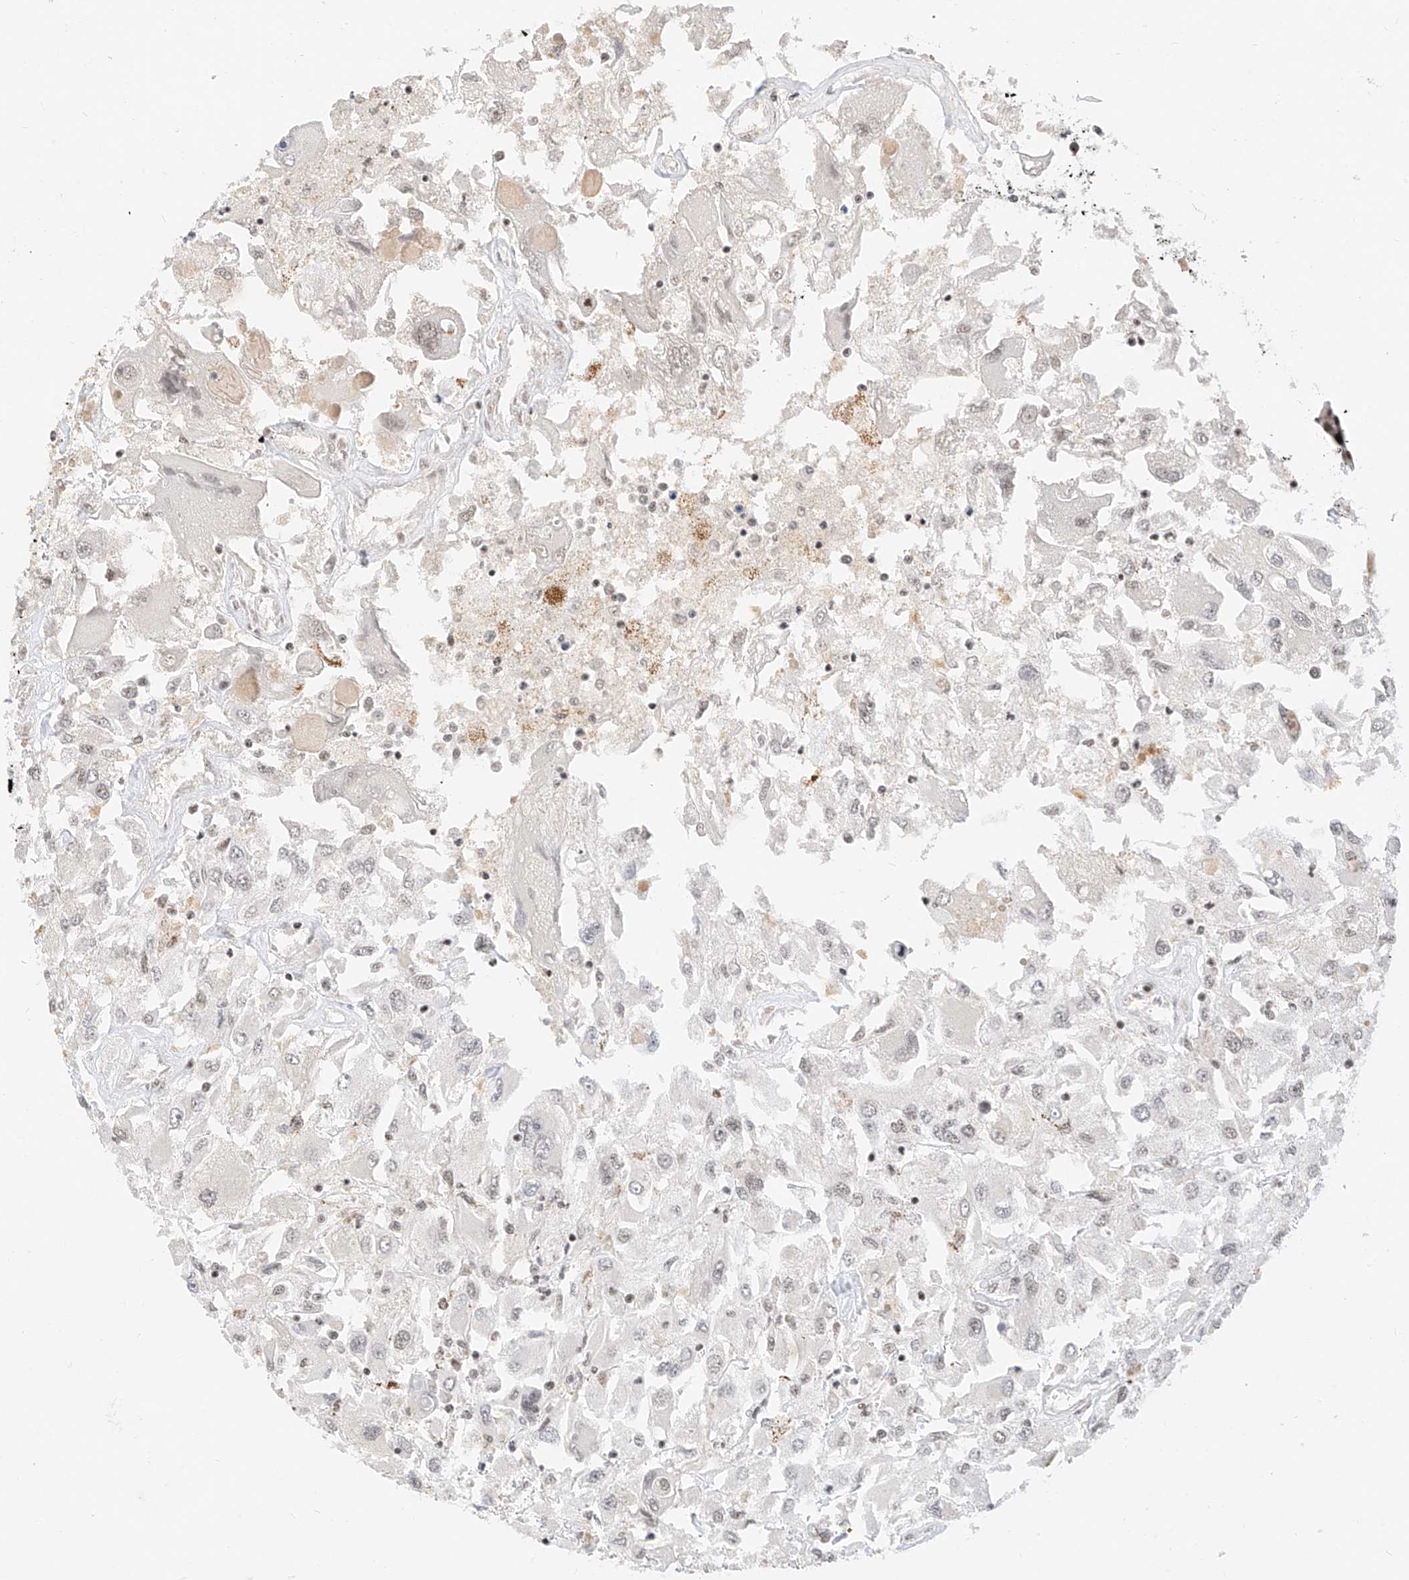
{"staining": {"intensity": "weak", "quantity": "<25%", "location": "nuclear"}, "tissue": "renal cancer", "cell_type": "Tumor cells", "image_type": "cancer", "snomed": [{"axis": "morphology", "description": "Adenocarcinoma, NOS"}, {"axis": "topography", "description": "Kidney"}], "caption": "This image is of renal cancer (adenocarcinoma) stained with immunohistochemistry to label a protein in brown with the nuclei are counter-stained blue. There is no expression in tumor cells.", "gene": "NRF1", "patient": {"sex": "female", "age": 52}}